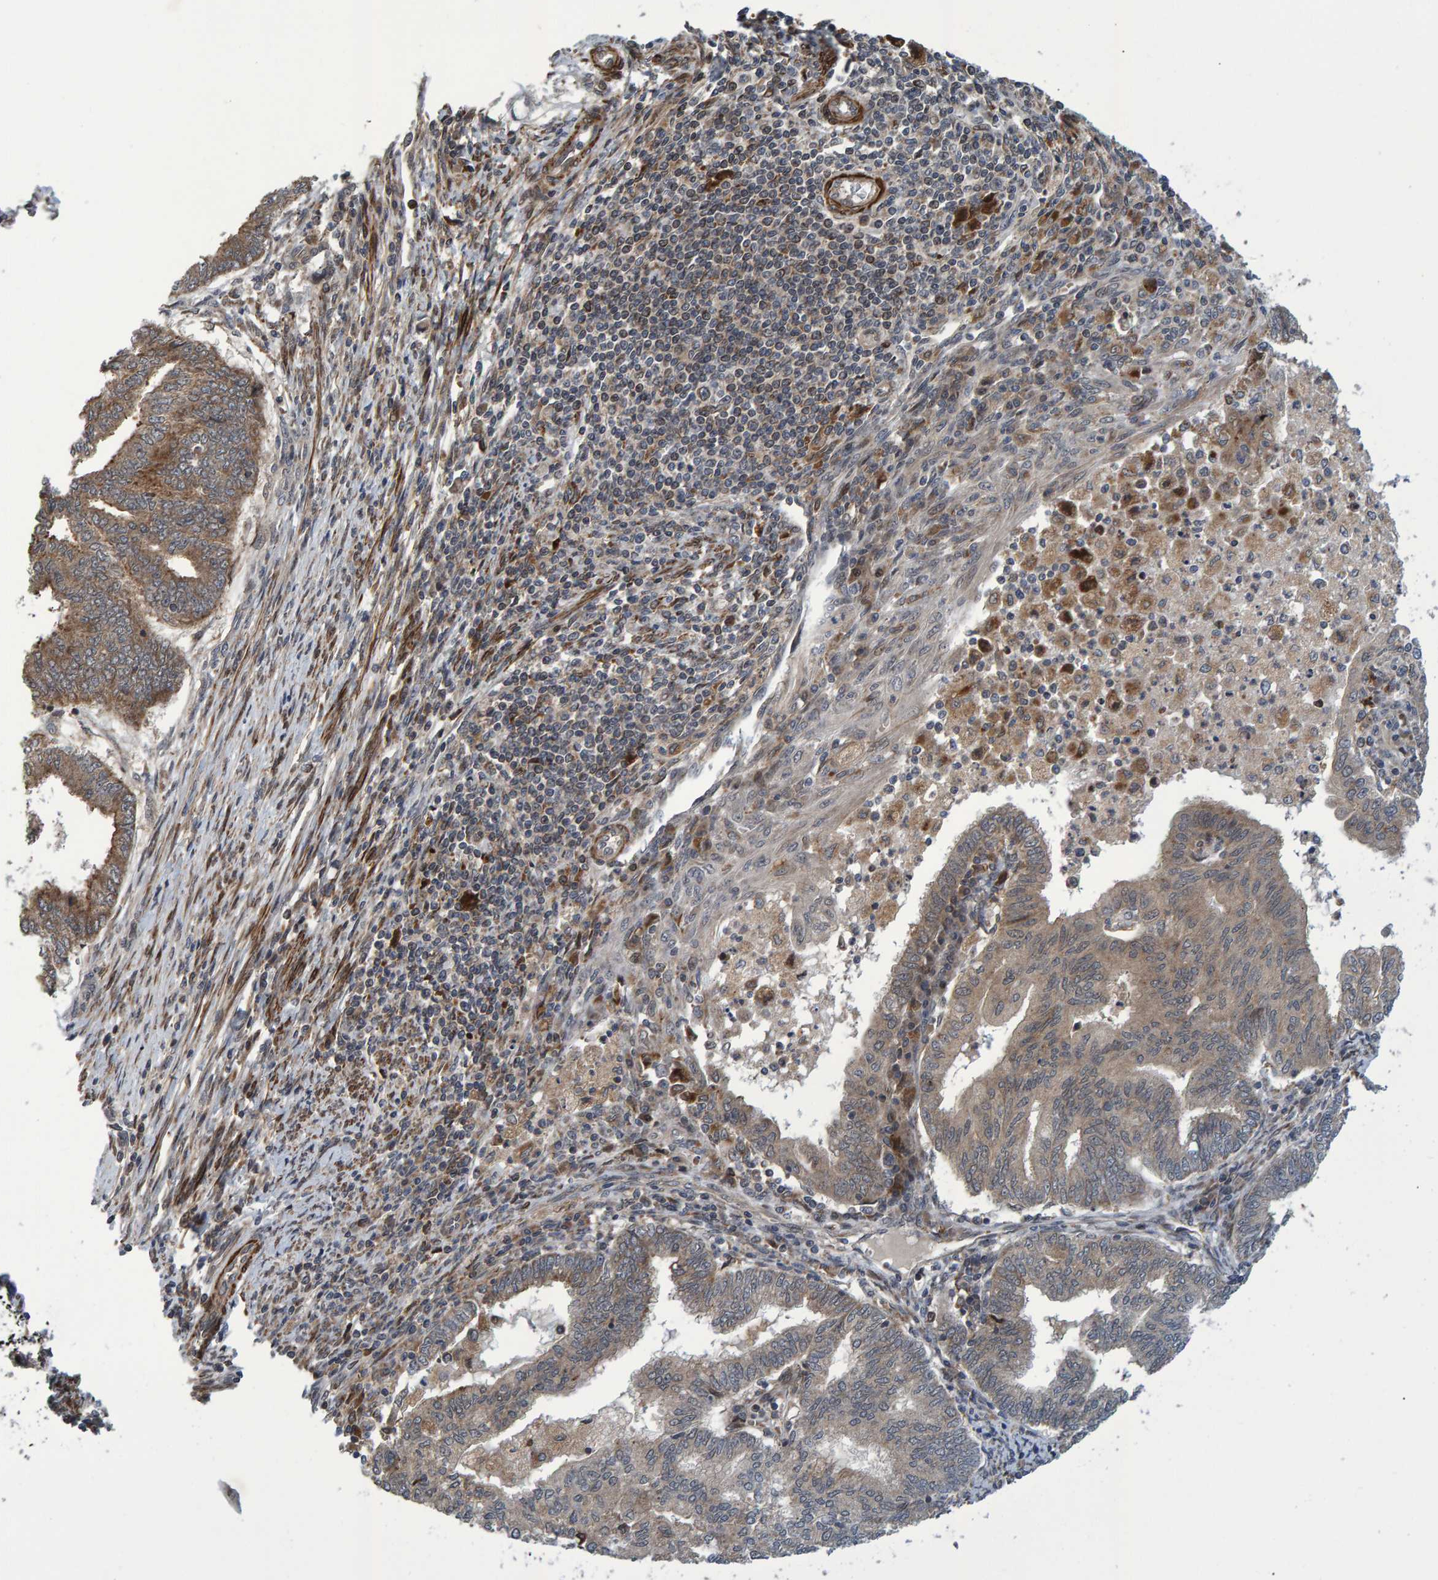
{"staining": {"intensity": "weak", "quantity": ">75%", "location": "cytoplasmic/membranous"}, "tissue": "endometrial cancer", "cell_type": "Tumor cells", "image_type": "cancer", "snomed": [{"axis": "morphology", "description": "Polyp, NOS"}, {"axis": "morphology", "description": "Adenocarcinoma, NOS"}, {"axis": "morphology", "description": "Adenoma, NOS"}, {"axis": "topography", "description": "Endometrium"}], "caption": "Immunohistochemical staining of human endometrial cancer shows weak cytoplasmic/membranous protein expression in about >75% of tumor cells. The staining is performed using DAB brown chromogen to label protein expression. The nuclei are counter-stained blue using hematoxylin.", "gene": "ATP6V1H", "patient": {"sex": "female", "age": 79}}